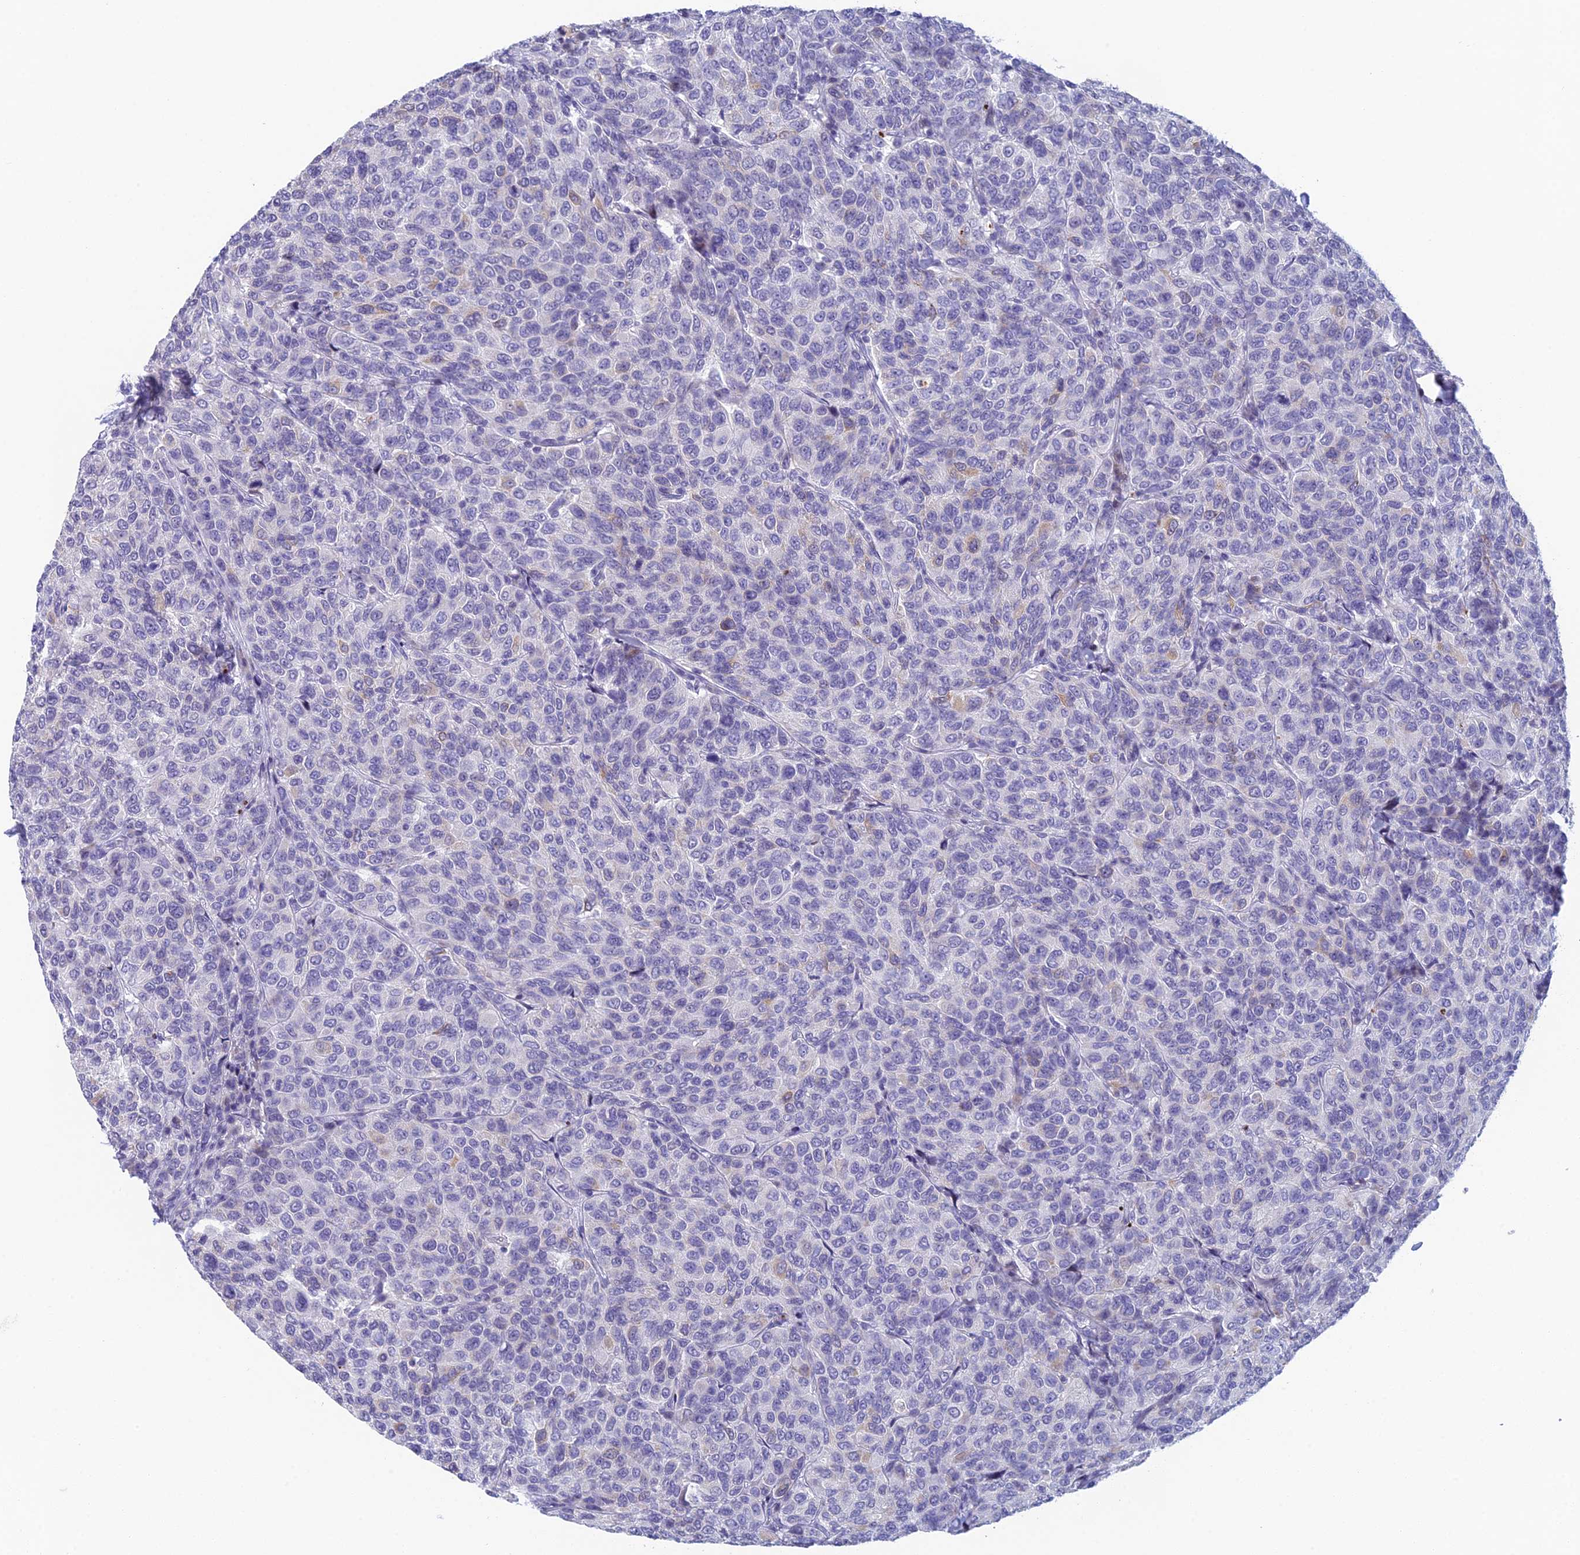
{"staining": {"intensity": "negative", "quantity": "none", "location": "none"}, "tissue": "breast cancer", "cell_type": "Tumor cells", "image_type": "cancer", "snomed": [{"axis": "morphology", "description": "Duct carcinoma"}, {"axis": "topography", "description": "Breast"}], "caption": "This is a micrograph of immunohistochemistry staining of intraductal carcinoma (breast), which shows no staining in tumor cells.", "gene": "REXO5", "patient": {"sex": "female", "age": 55}}